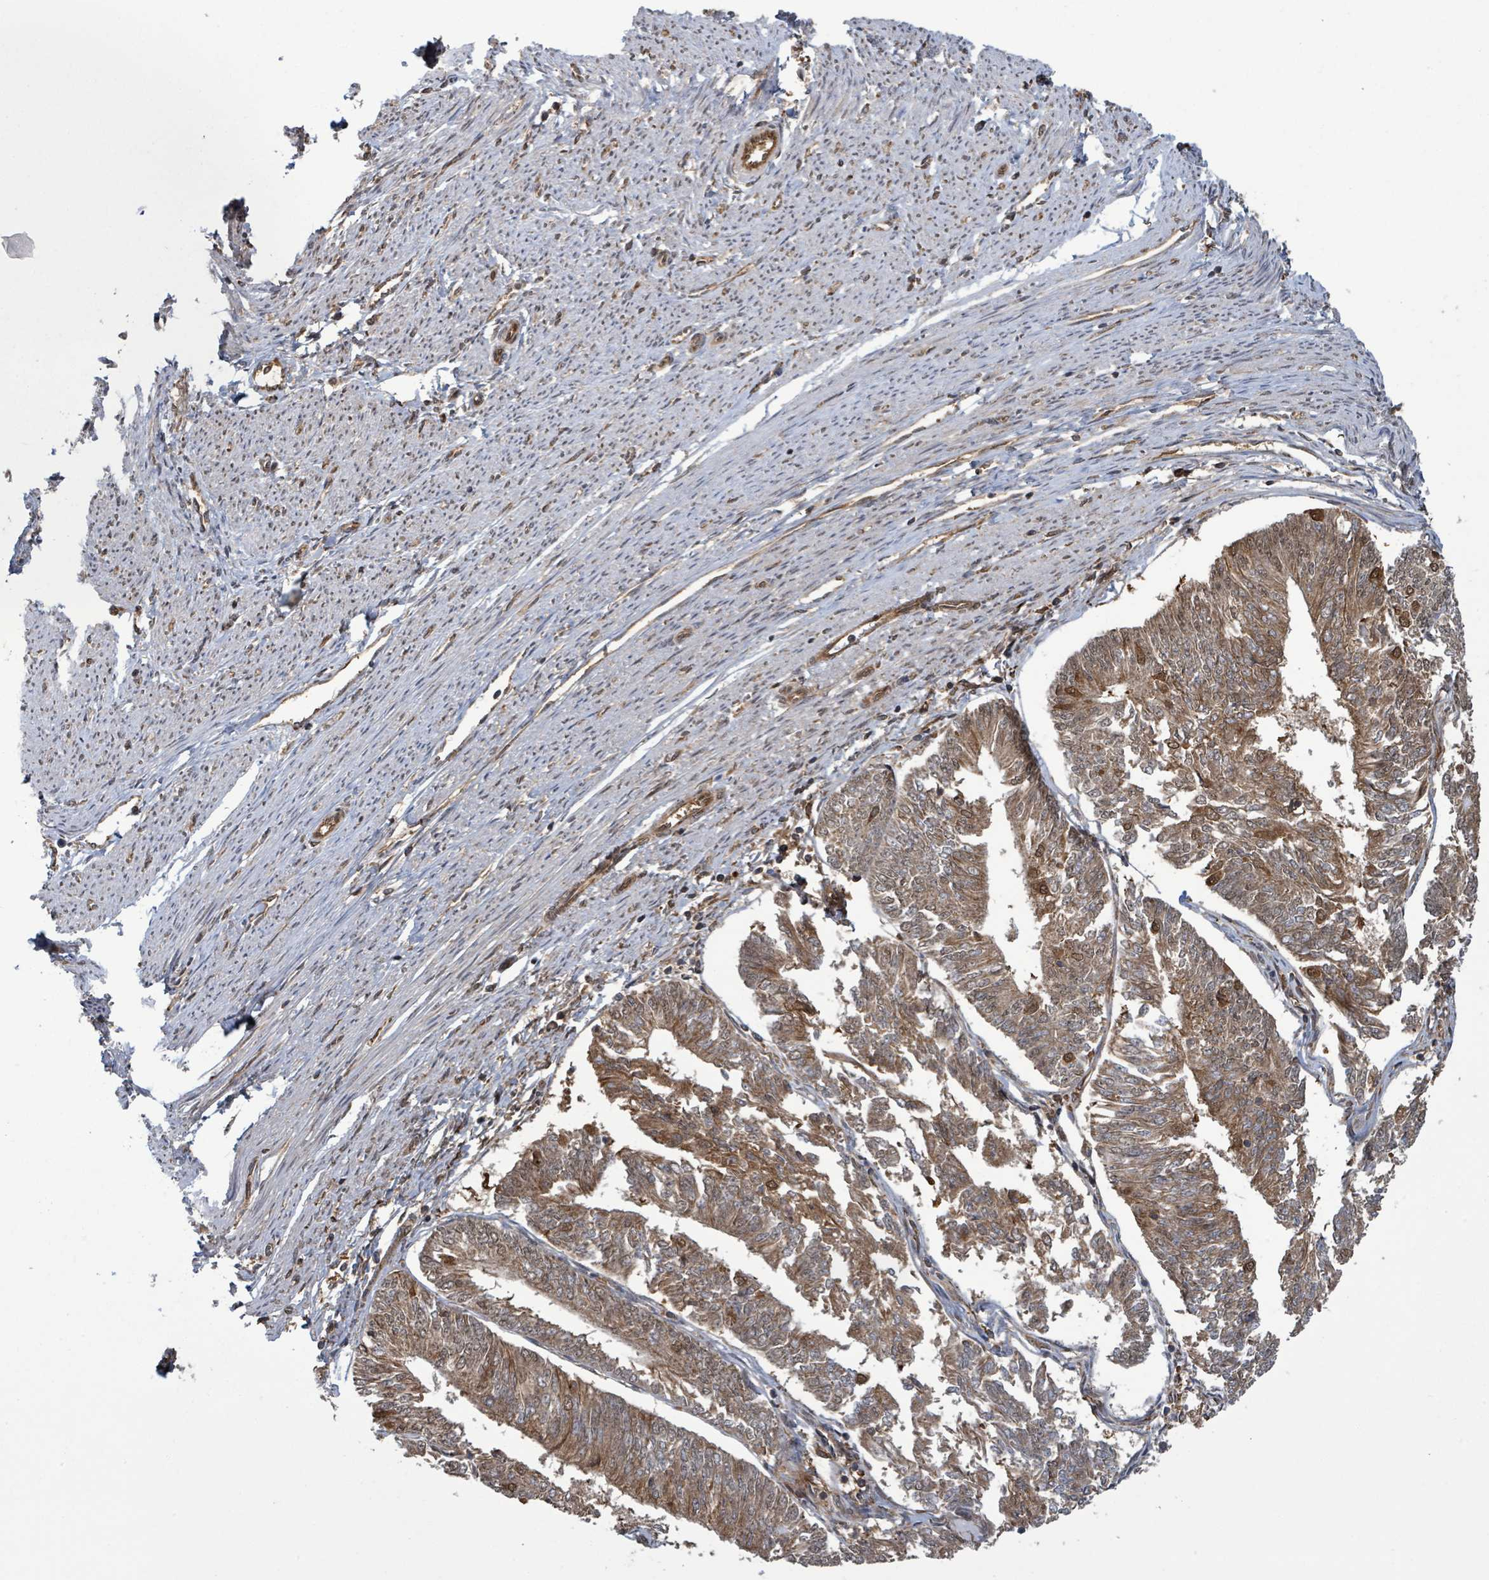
{"staining": {"intensity": "moderate", "quantity": ">75%", "location": "cytoplasmic/membranous,nuclear"}, "tissue": "endometrial cancer", "cell_type": "Tumor cells", "image_type": "cancer", "snomed": [{"axis": "morphology", "description": "Adenocarcinoma, NOS"}, {"axis": "topography", "description": "Endometrium"}], "caption": "This image displays immunohistochemistry (IHC) staining of endometrial cancer (adenocarcinoma), with medium moderate cytoplasmic/membranous and nuclear positivity in about >75% of tumor cells.", "gene": "KLC1", "patient": {"sex": "female", "age": 58}}